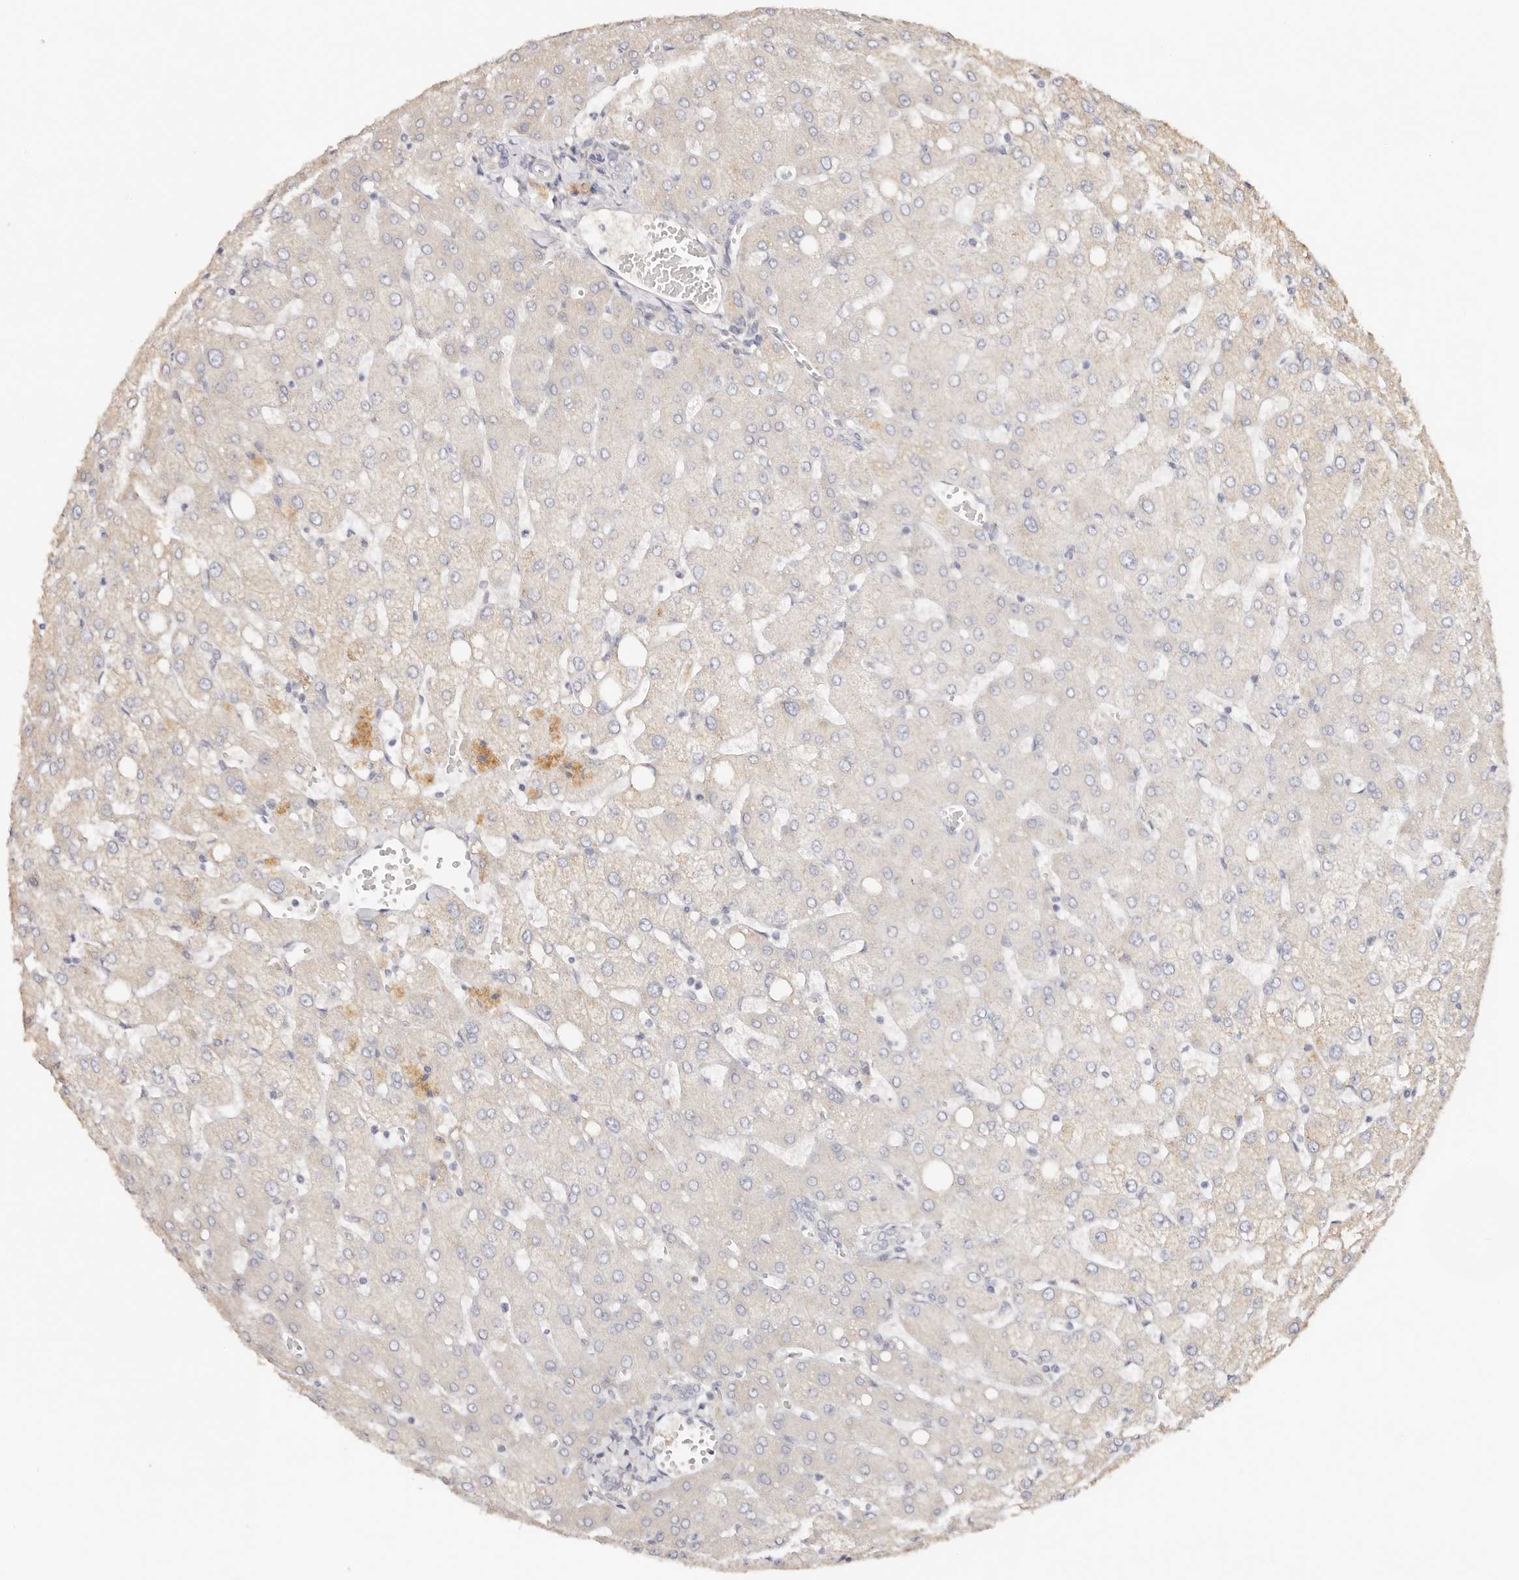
{"staining": {"intensity": "negative", "quantity": "none", "location": "none"}, "tissue": "liver", "cell_type": "Cholangiocytes", "image_type": "normal", "snomed": [{"axis": "morphology", "description": "Normal tissue, NOS"}, {"axis": "topography", "description": "Liver"}], "caption": "Histopathology image shows no protein positivity in cholangiocytes of benign liver.", "gene": "DNASE1", "patient": {"sex": "female", "age": 54}}